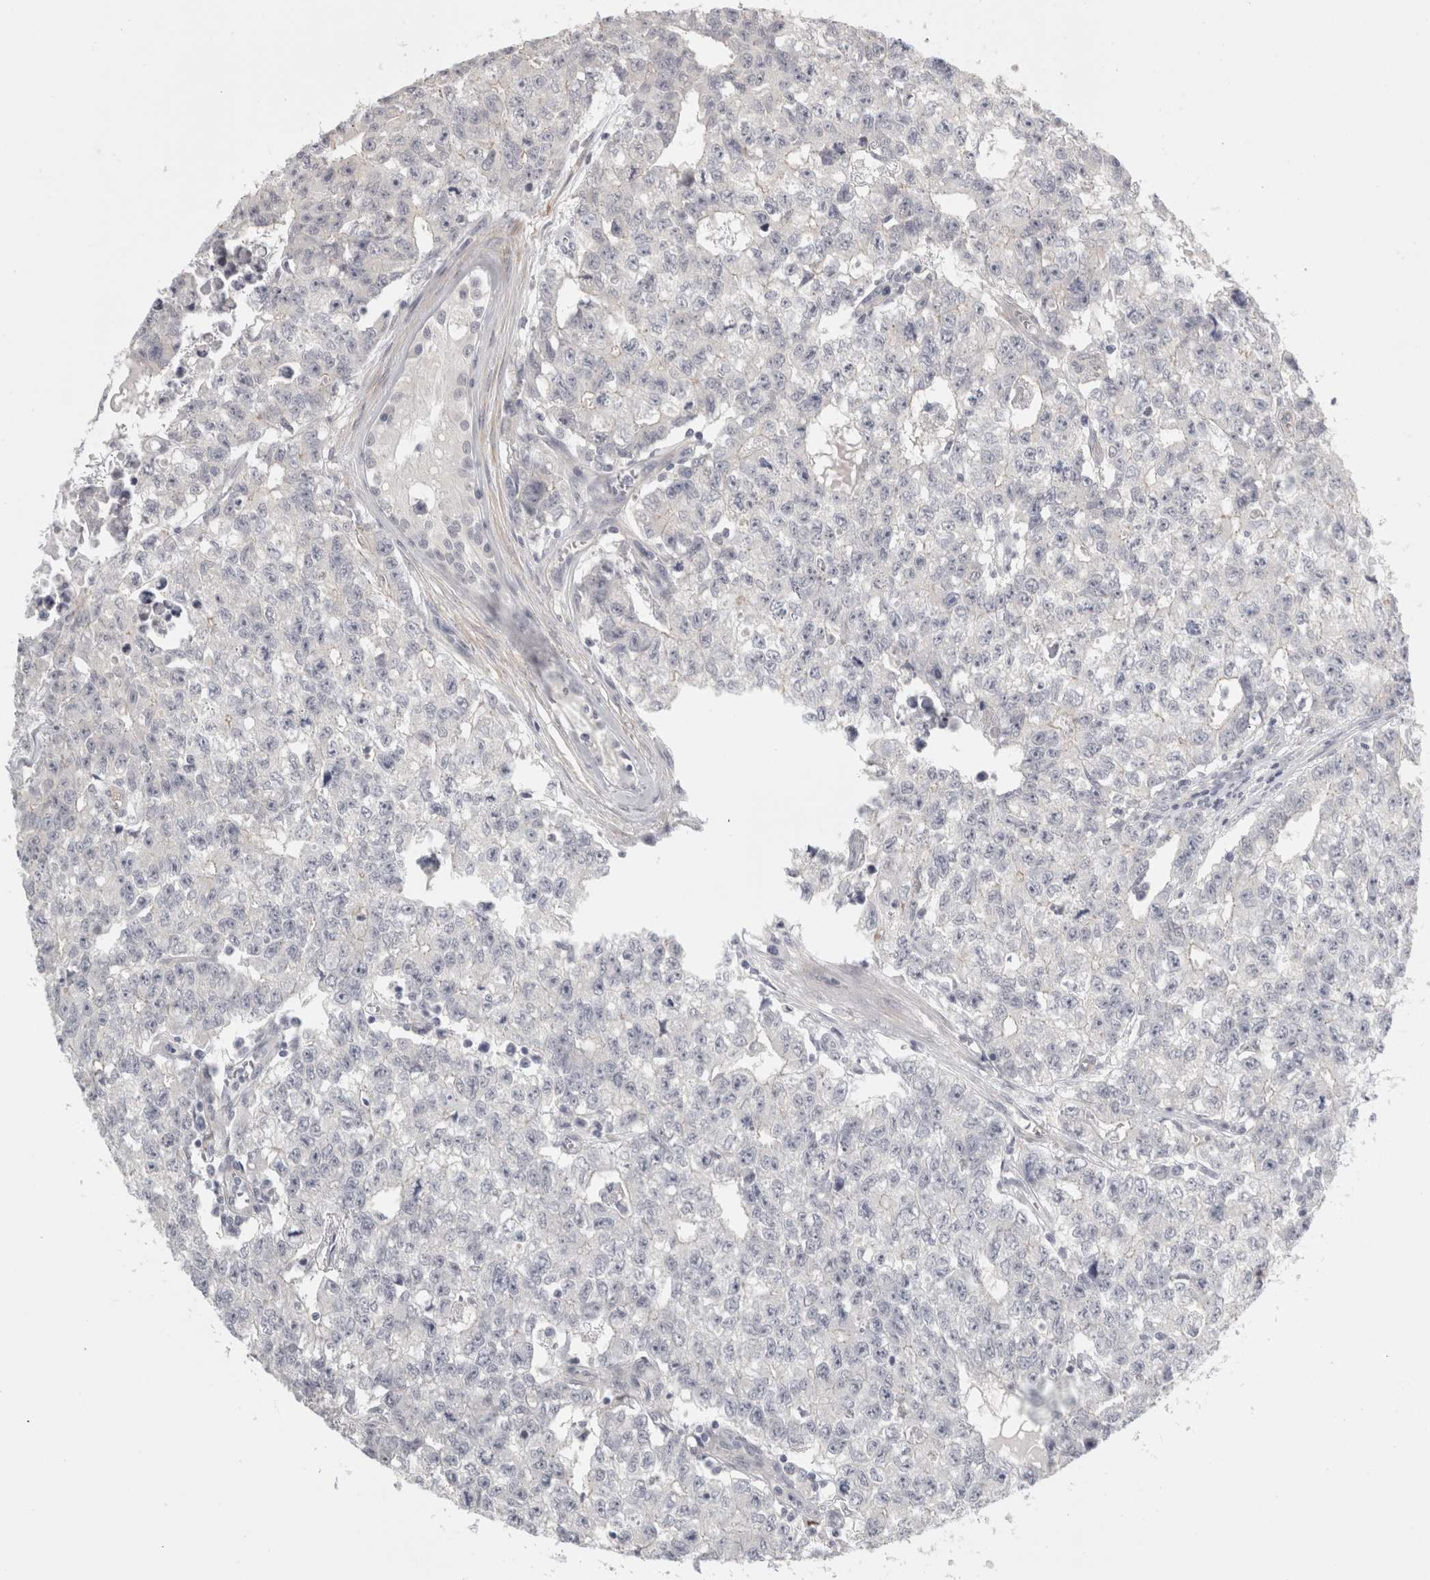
{"staining": {"intensity": "negative", "quantity": "none", "location": "none"}, "tissue": "testis cancer", "cell_type": "Tumor cells", "image_type": "cancer", "snomed": [{"axis": "morphology", "description": "Carcinoma, Embryonal, NOS"}, {"axis": "topography", "description": "Testis"}], "caption": "Micrograph shows no significant protein positivity in tumor cells of embryonal carcinoma (testis).", "gene": "FBLIM1", "patient": {"sex": "male", "age": 28}}